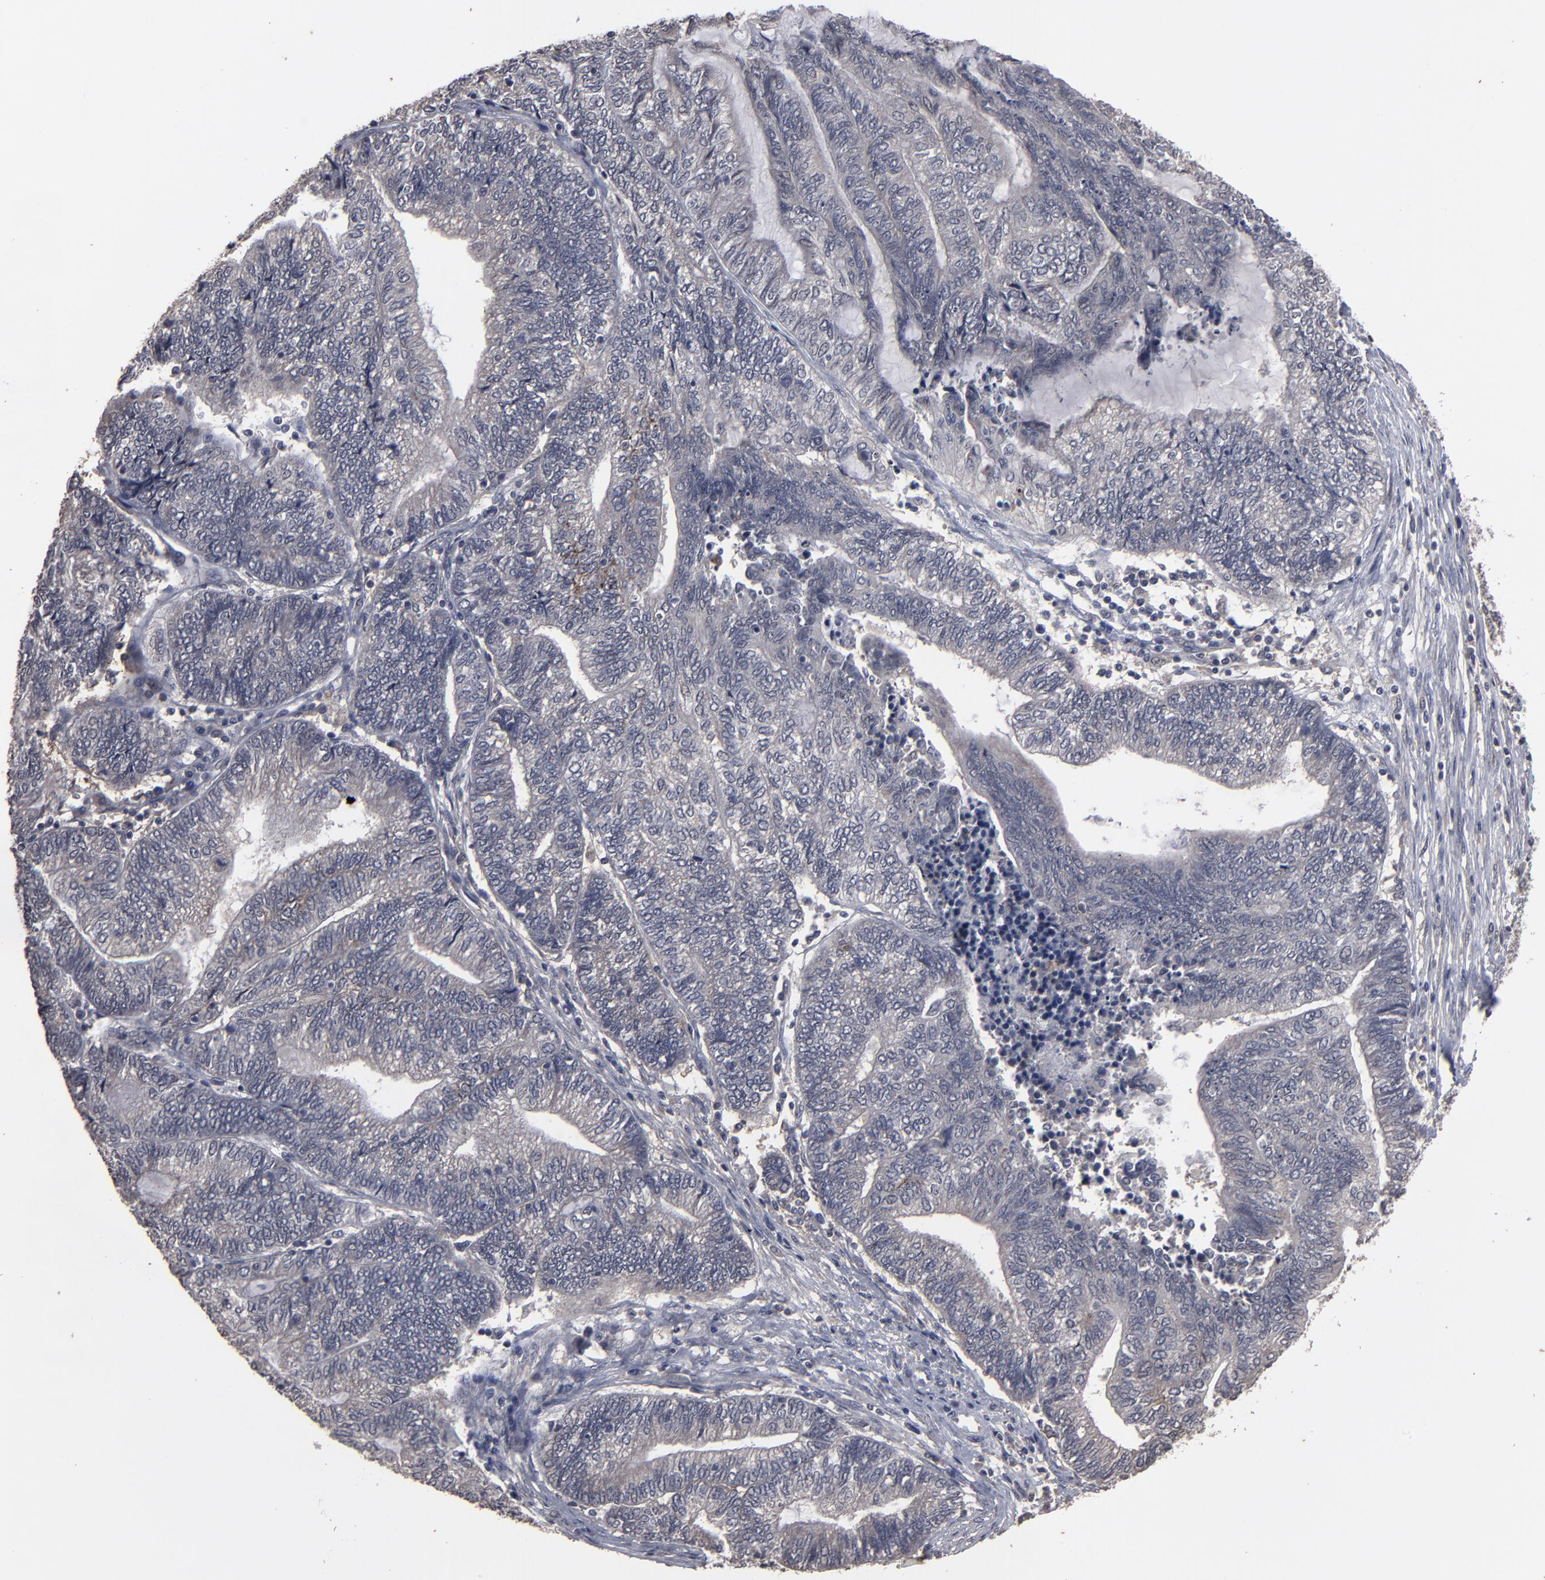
{"staining": {"intensity": "weak", "quantity": "25%-75%", "location": "cytoplasmic/membranous"}, "tissue": "endometrial cancer", "cell_type": "Tumor cells", "image_type": "cancer", "snomed": [{"axis": "morphology", "description": "Adenocarcinoma, NOS"}, {"axis": "topography", "description": "Uterus"}, {"axis": "topography", "description": "Endometrium"}], "caption": "Weak cytoplasmic/membranous positivity for a protein is identified in about 25%-75% of tumor cells of endometrial cancer (adenocarcinoma) using immunohistochemistry (IHC).", "gene": "SLC22A17", "patient": {"sex": "female", "age": 70}}